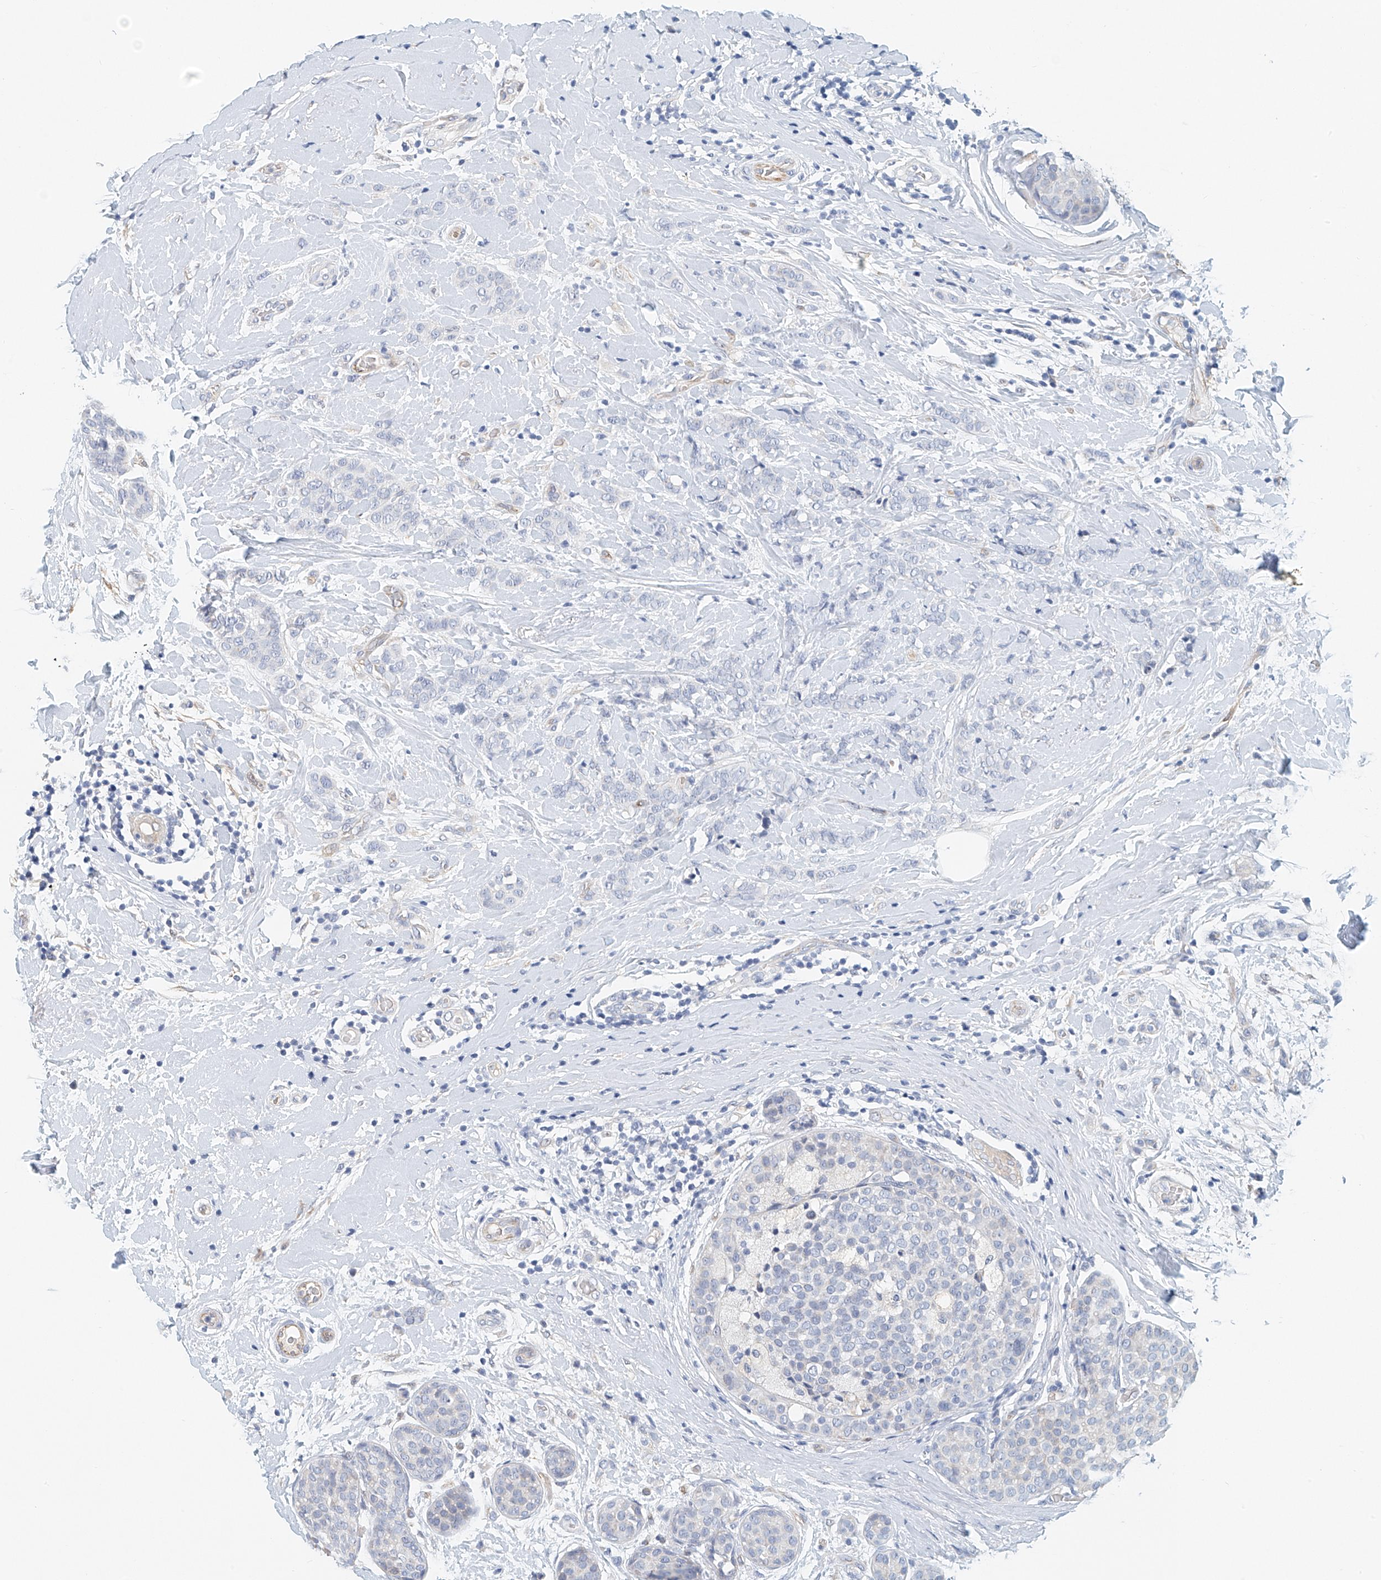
{"staining": {"intensity": "negative", "quantity": "none", "location": "none"}, "tissue": "breast cancer", "cell_type": "Tumor cells", "image_type": "cancer", "snomed": [{"axis": "morphology", "description": "Lobular carcinoma, in situ"}, {"axis": "morphology", "description": "Lobular carcinoma"}, {"axis": "topography", "description": "Breast"}], "caption": "Immunohistochemistry histopathology image of human breast lobular carcinoma stained for a protein (brown), which exhibits no expression in tumor cells.", "gene": "ARHGAP28", "patient": {"sex": "female", "age": 41}}